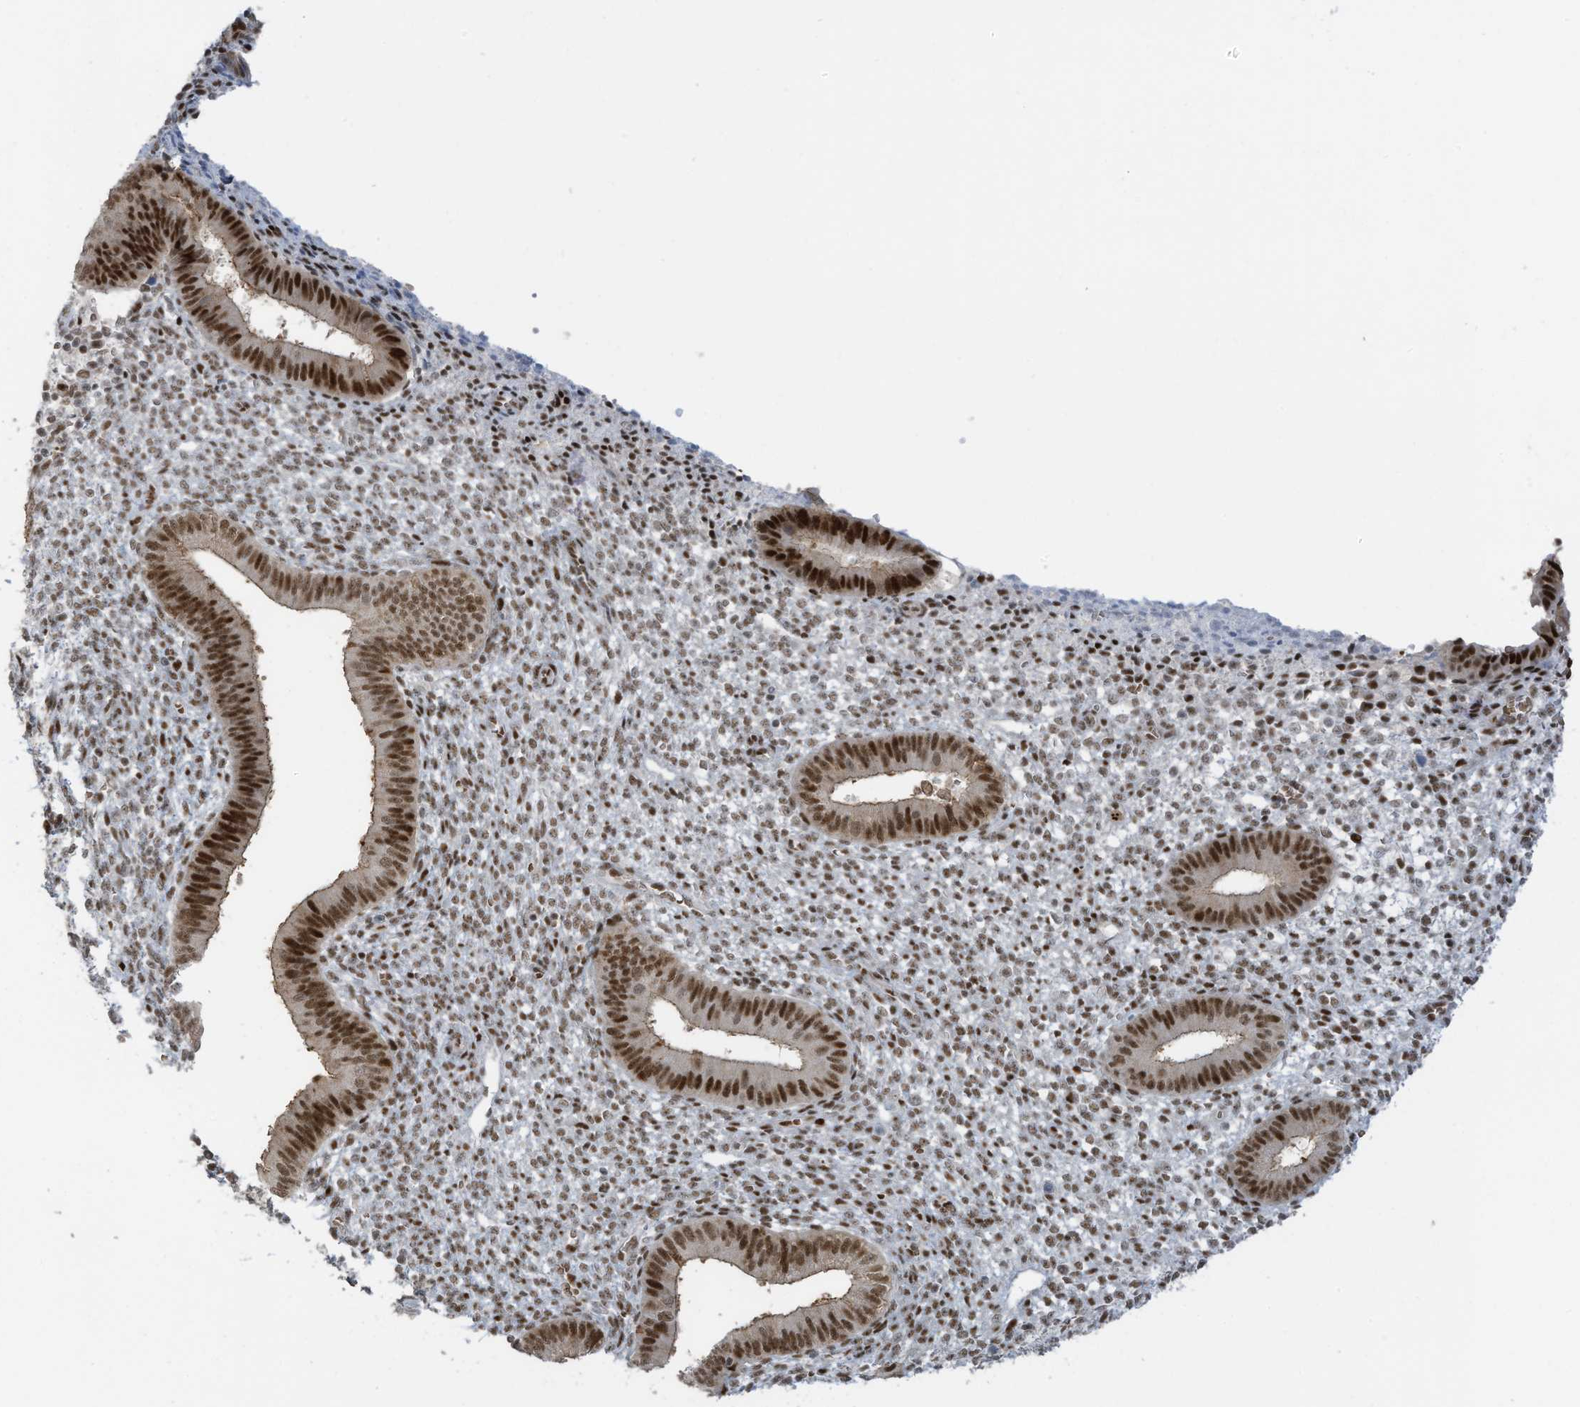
{"staining": {"intensity": "moderate", "quantity": ">75%", "location": "nuclear"}, "tissue": "endometrium", "cell_type": "Cells in endometrial stroma", "image_type": "normal", "snomed": [{"axis": "morphology", "description": "Normal tissue, NOS"}, {"axis": "topography", "description": "Endometrium"}], "caption": "The photomicrograph demonstrates immunohistochemical staining of normal endometrium. There is moderate nuclear positivity is appreciated in about >75% of cells in endometrial stroma.", "gene": "ZCWPW2", "patient": {"sex": "female", "age": 46}}